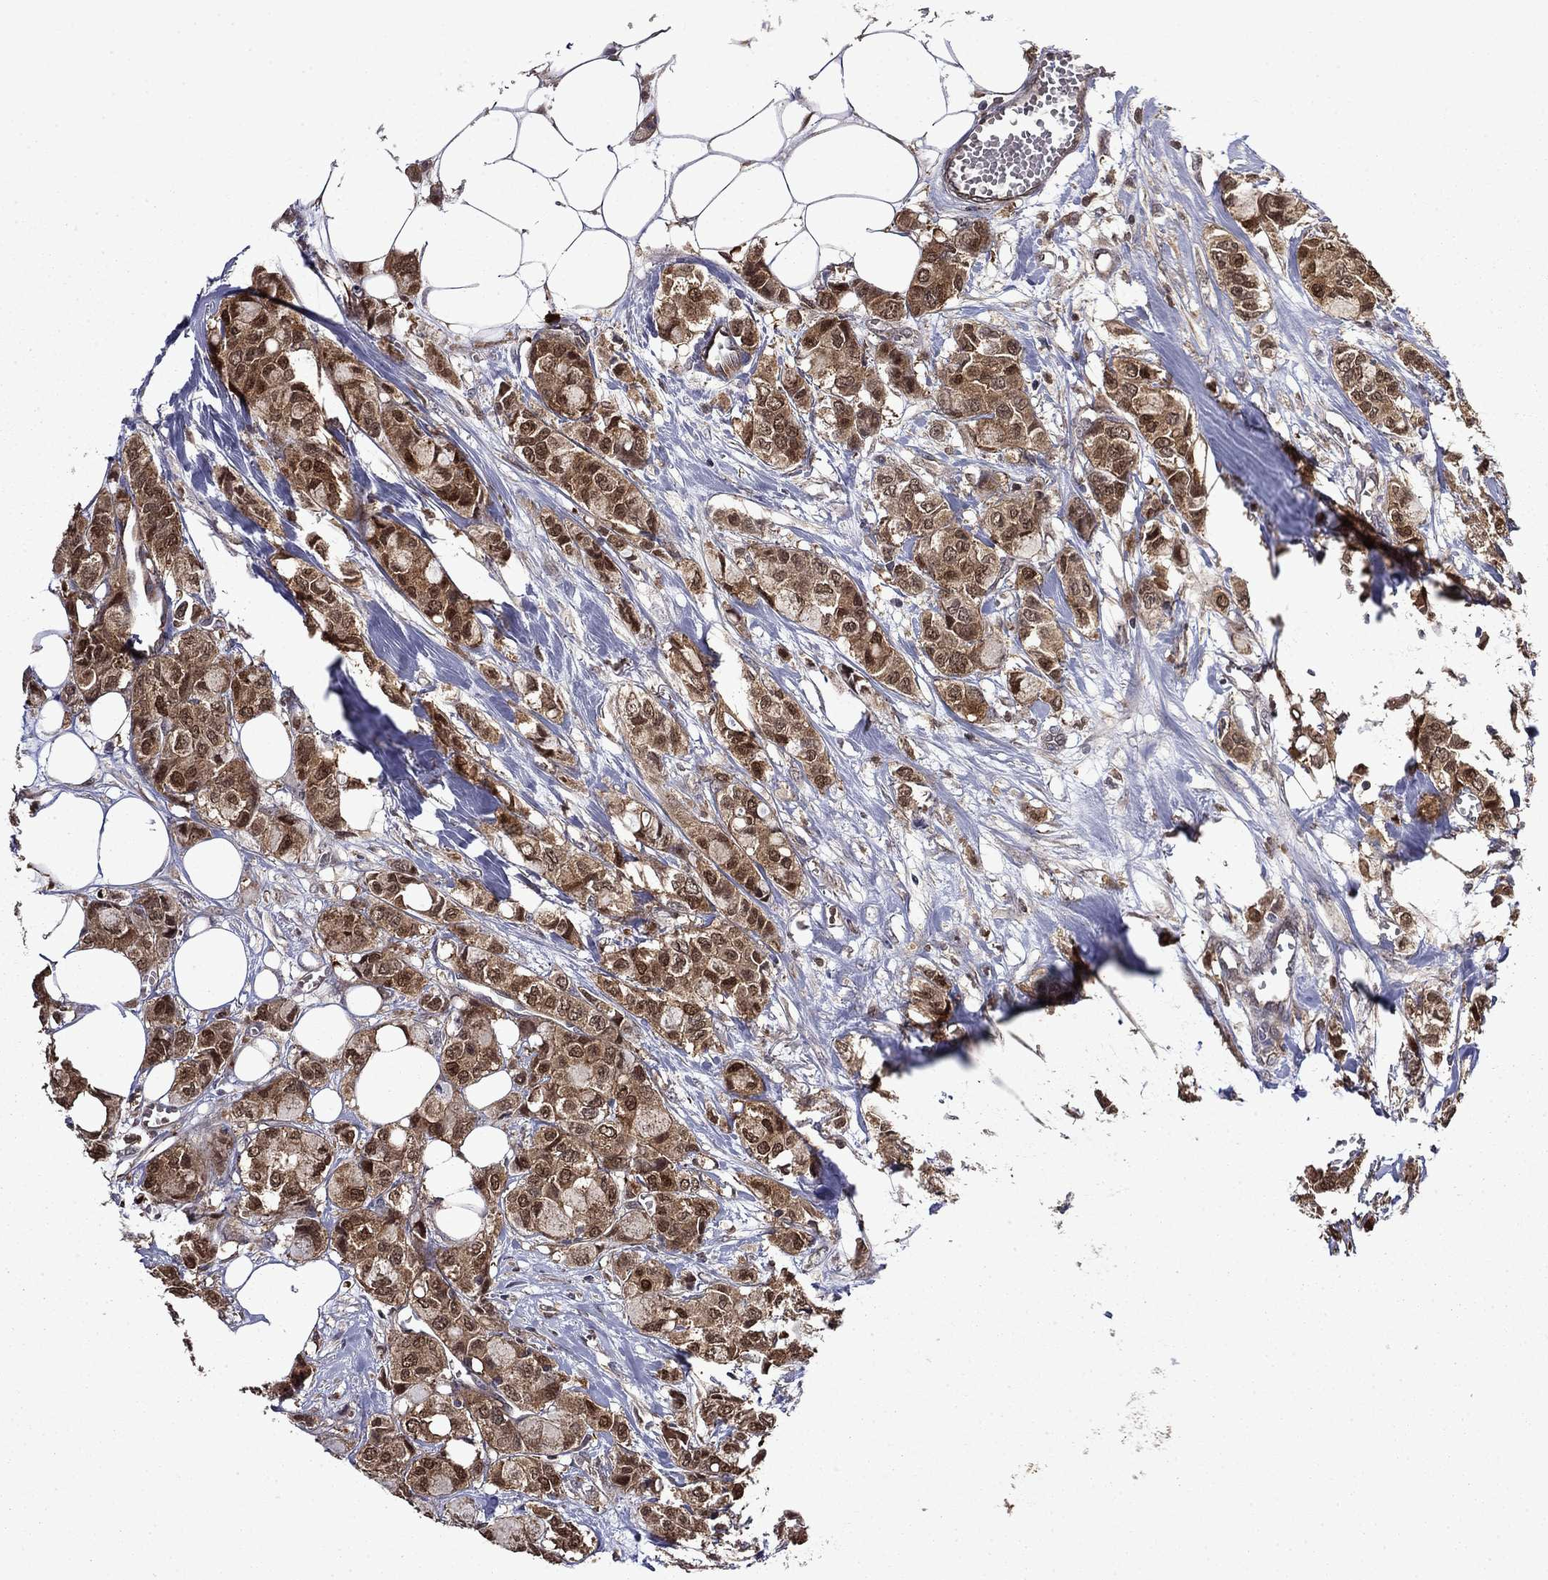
{"staining": {"intensity": "moderate", "quantity": ">75%", "location": "cytoplasmic/membranous,nuclear"}, "tissue": "breast cancer", "cell_type": "Tumor cells", "image_type": "cancer", "snomed": [{"axis": "morphology", "description": "Duct carcinoma"}, {"axis": "topography", "description": "Breast"}], "caption": "Immunohistochemical staining of human breast cancer reveals medium levels of moderate cytoplasmic/membranous and nuclear staining in about >75% of tumor cells.", "gene": "TPMT", "patient": {"sex": "female", "age": 85}}